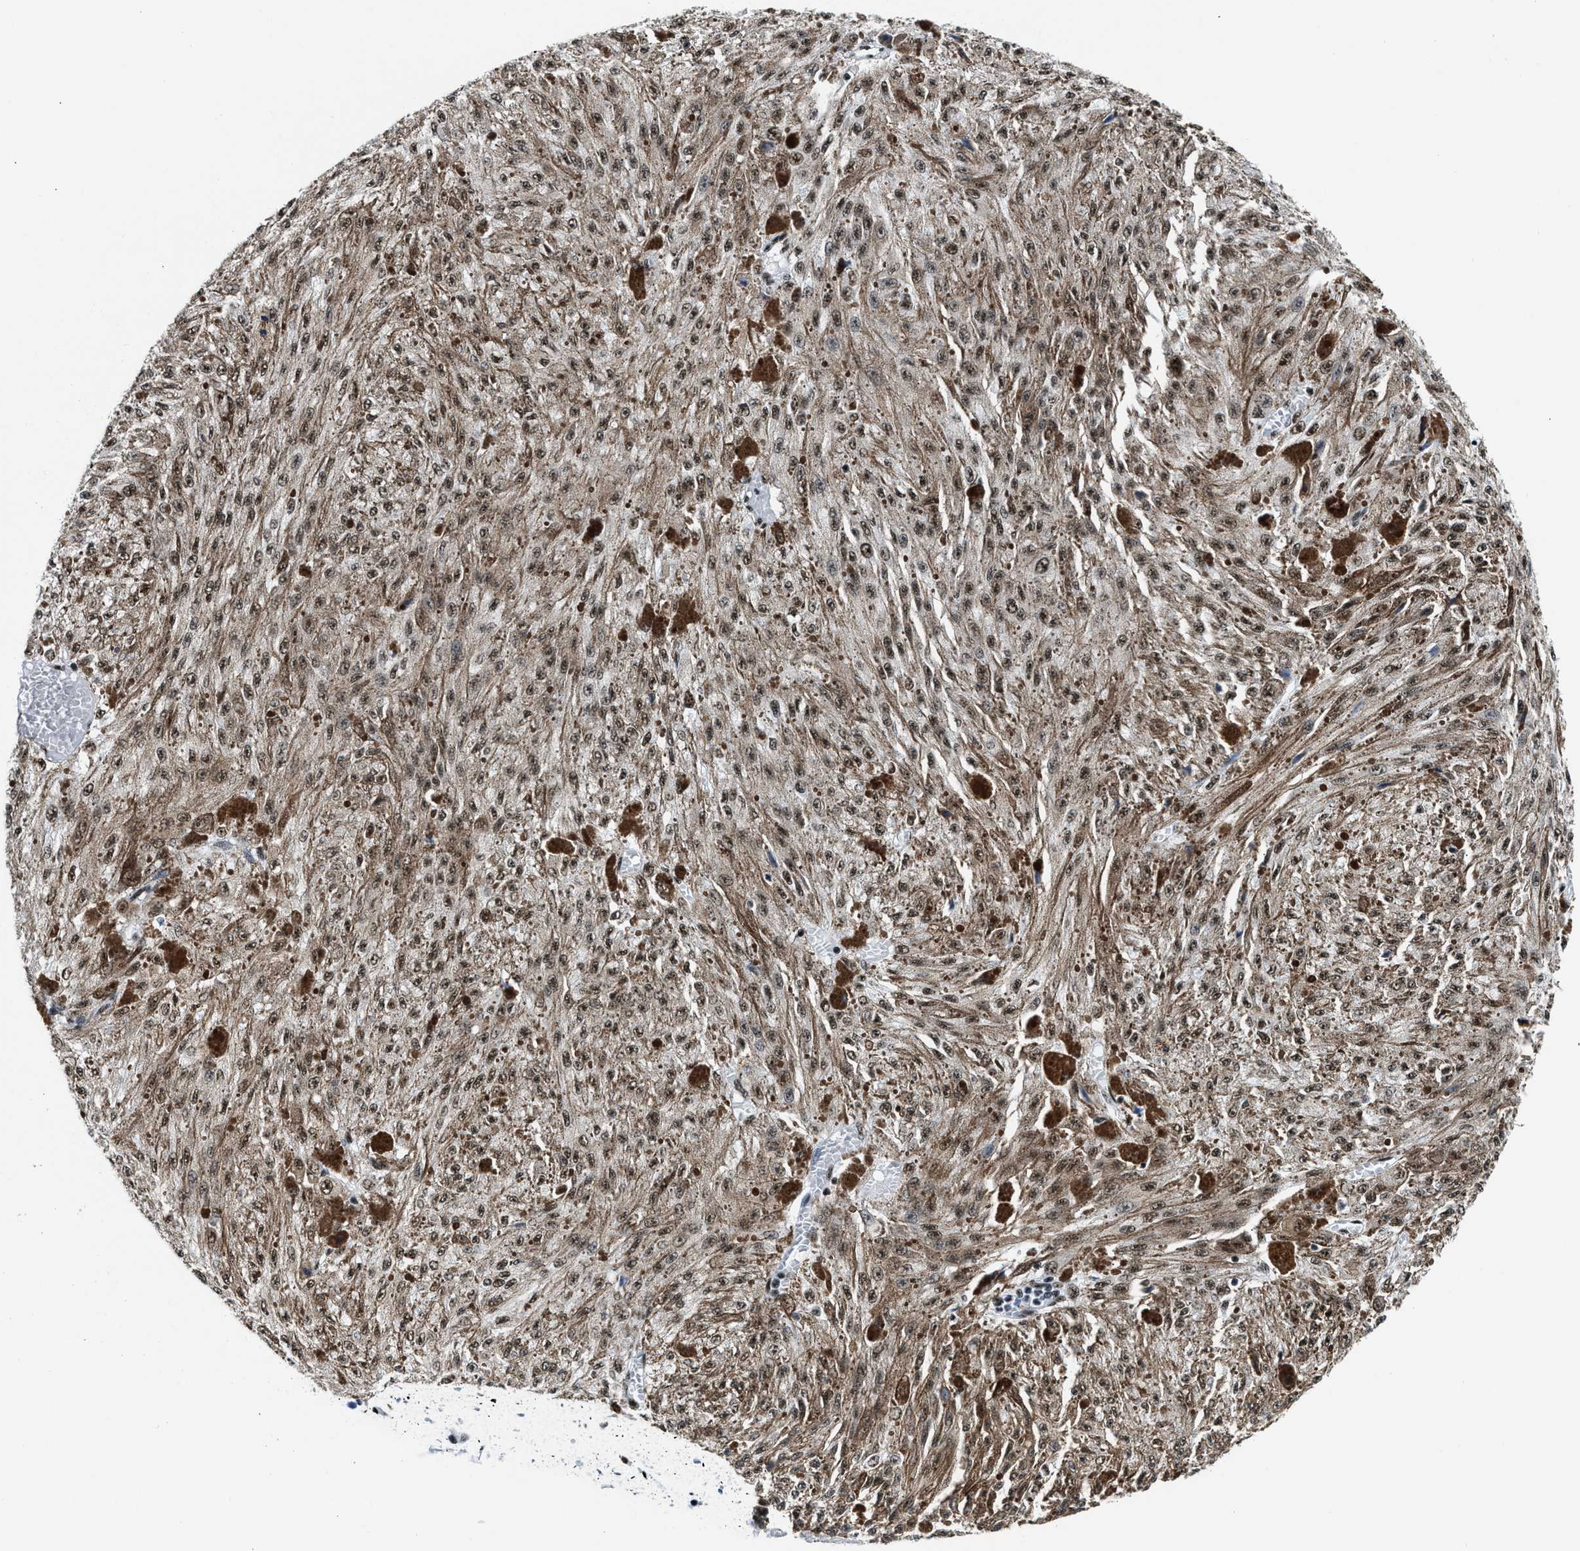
{"staining": {"intensity": "moderate", "quantity": ">75%", "location": "nuclear"}, "tissue": "melanoma", "cell_type": "Tumor cells", "image_type": "cancer", "snomed": [{"axis": "morphology", "description": "Malignant melanoma, NOS"}, {"axis": "topography", "description": "Other"}], "caption": "Protein analysis of melanoma tissue reveals moderate nuclear expression in approximately >75% of tumor cells.", "gene": "RBM8A", "patient": {"sex": "male", "age": 79}}